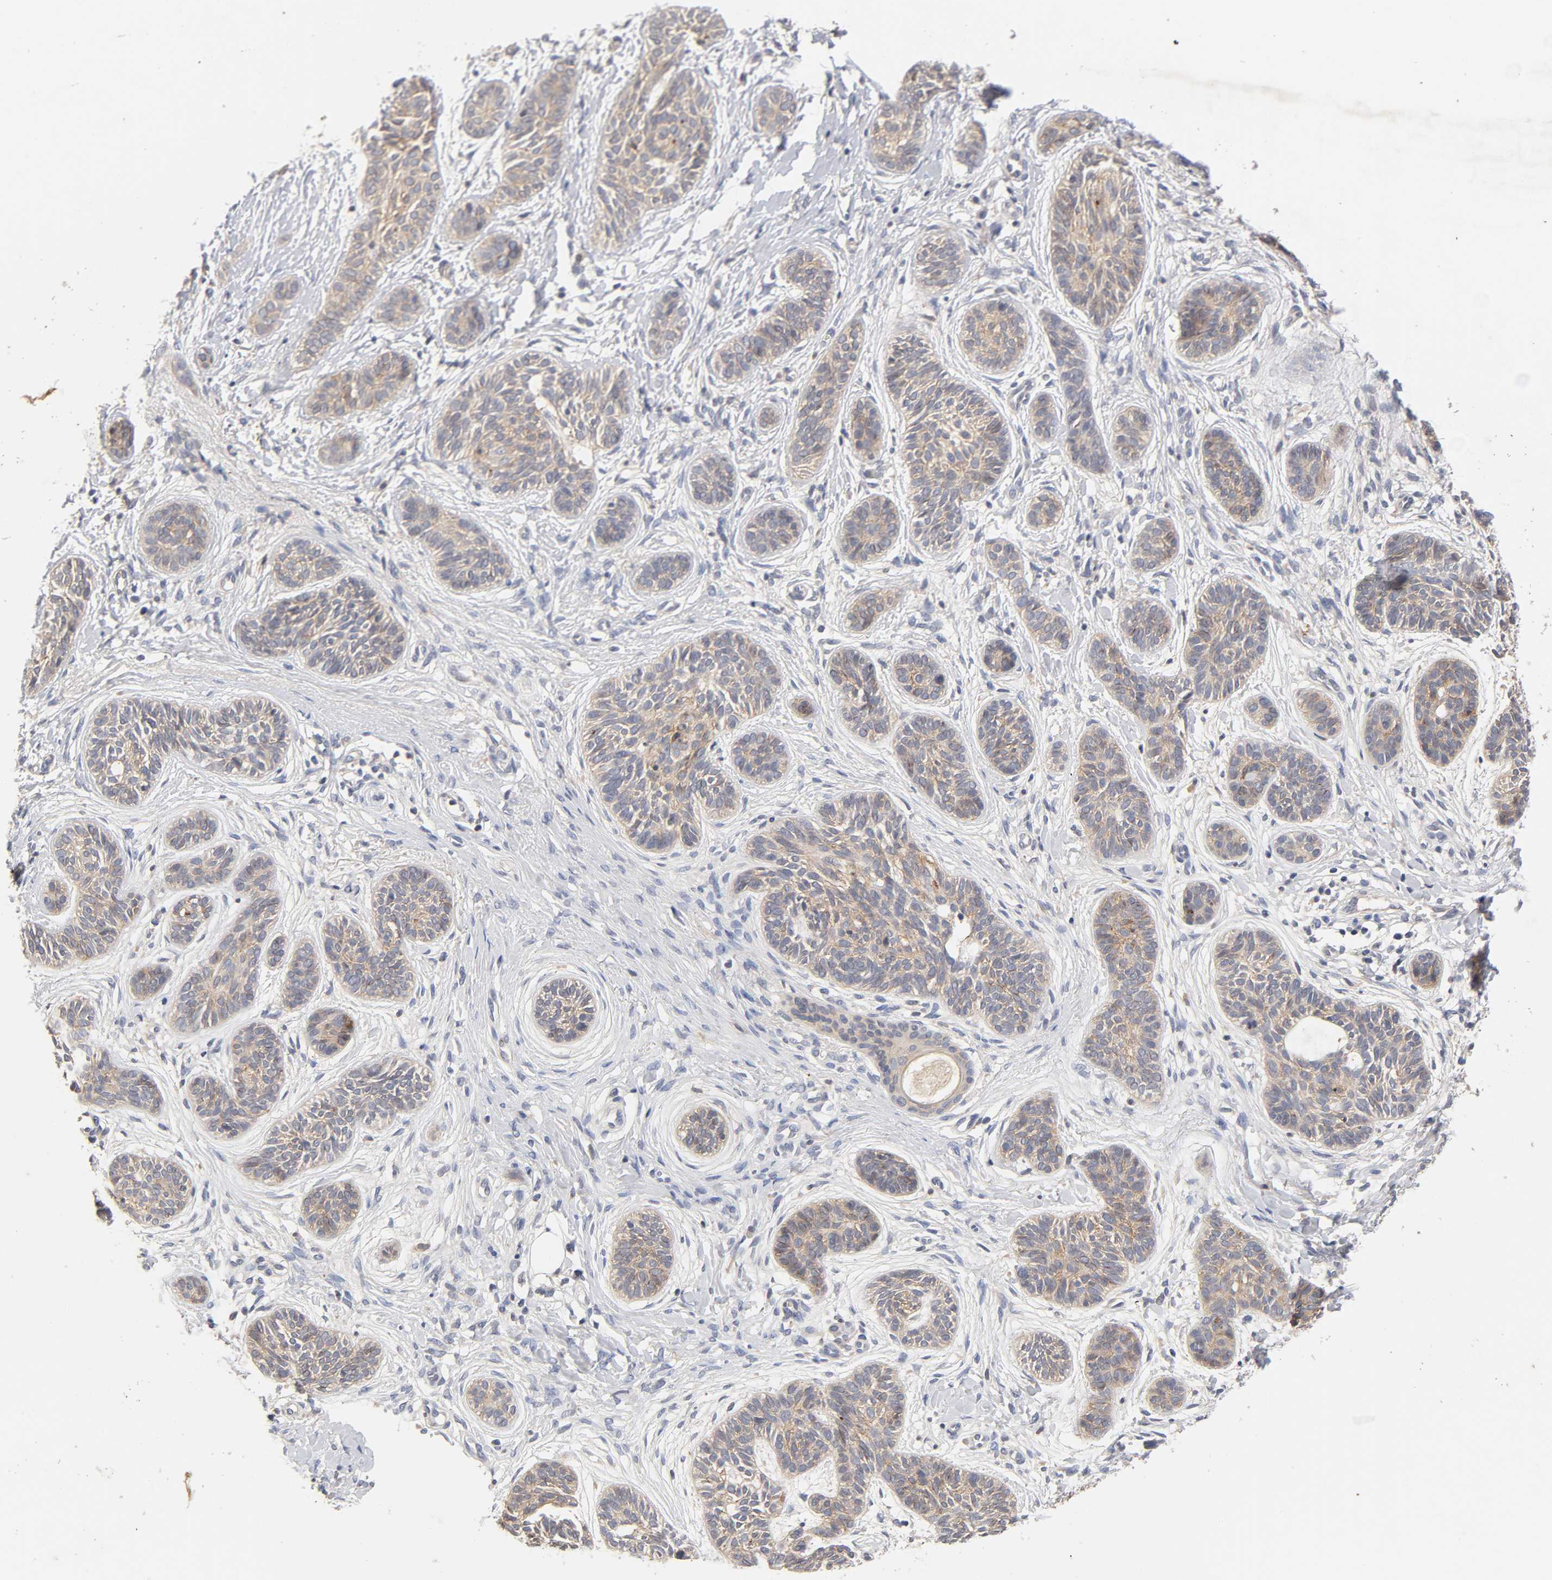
{"staining": {"intensity": "moderate", "quantity": ">75%", "location": "cytoplasmic/membranous"}, "tissue": "skin cancer", "cell_type": "Tumor cells", "image_type": "cancer", "snomed": [{"axis": "morphology", "description": "Normal tissue, NOS"}, {"axis": "morphology", "description": "Basal cell carcinoma"}, {"axis": "topography", "description": "Skin"}], "caption": "DAB (3,3'-diaminobenzidine) immunohistochemical staining of human skin cancer (basal cell carcinoma) exhibits moderate cytoplasmic/membranous protein positivity in approximately >75% of tumor cells. (DAB IHC with brightfield microscopy, high magnification).", "gene": "CXADR", "patient": {"sex": "male", "age": 63}}